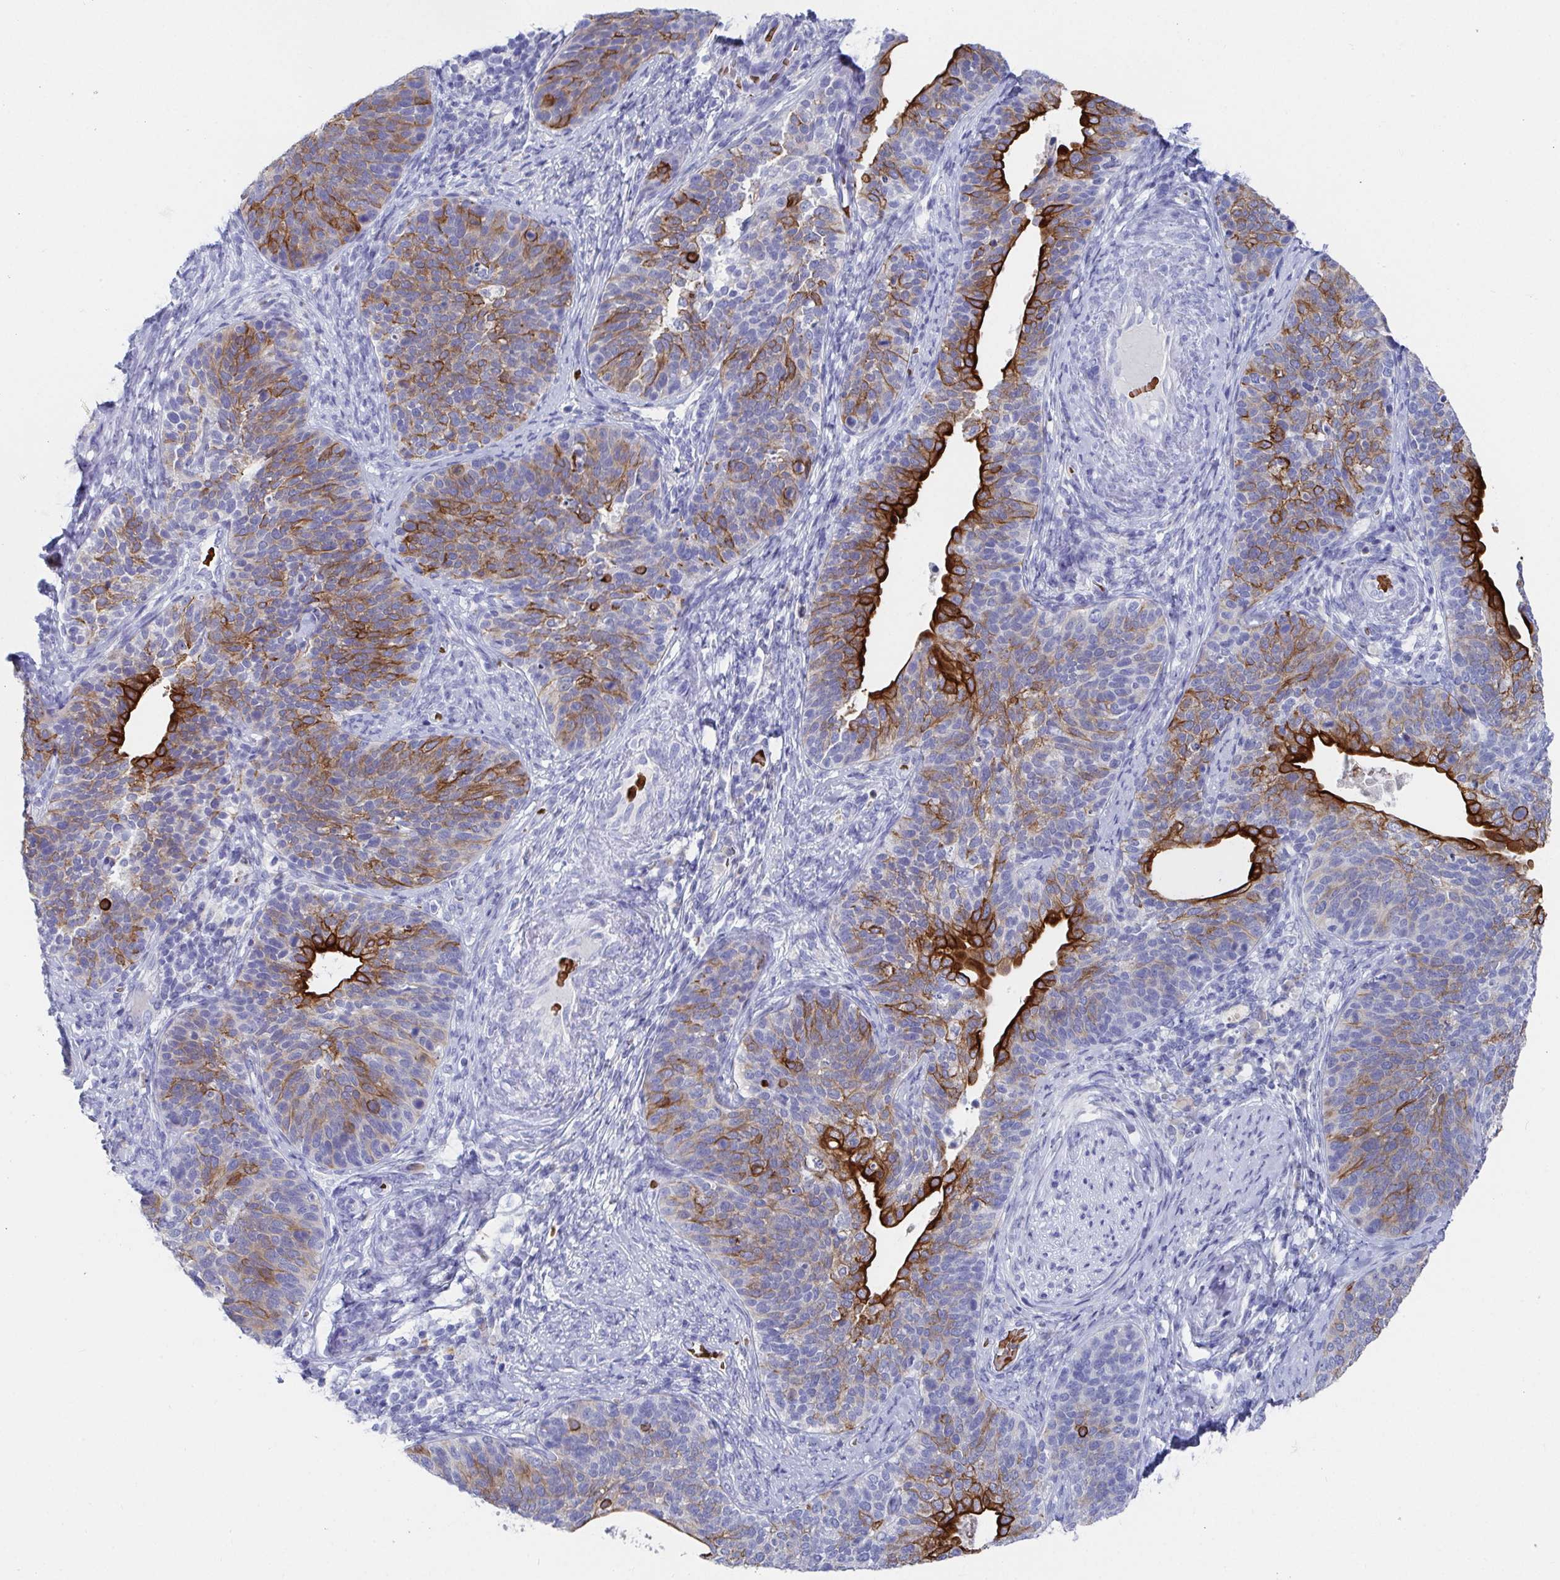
{"staining": {"intensity": "strong", "quantity": "<25%", "location": "cytoplasmic/membranous"}, "tissue": "cervical cancer", "cell_type": "Tumor cells", "image_type": "cancer", "snomed": [{"axis": "morphology", "description": "Squamous cell carcinoma, NOS"}, {"axis": "topography", "description": "Cervix"}], "caption": "Cervical squamous cell carcinoma stained with a brown dye displays strong cytoplasmic/membranous positive staining in about <25% of tumor cells.", "gene": "CLDN8", "patient": {"sex": "female", "age": 69}}